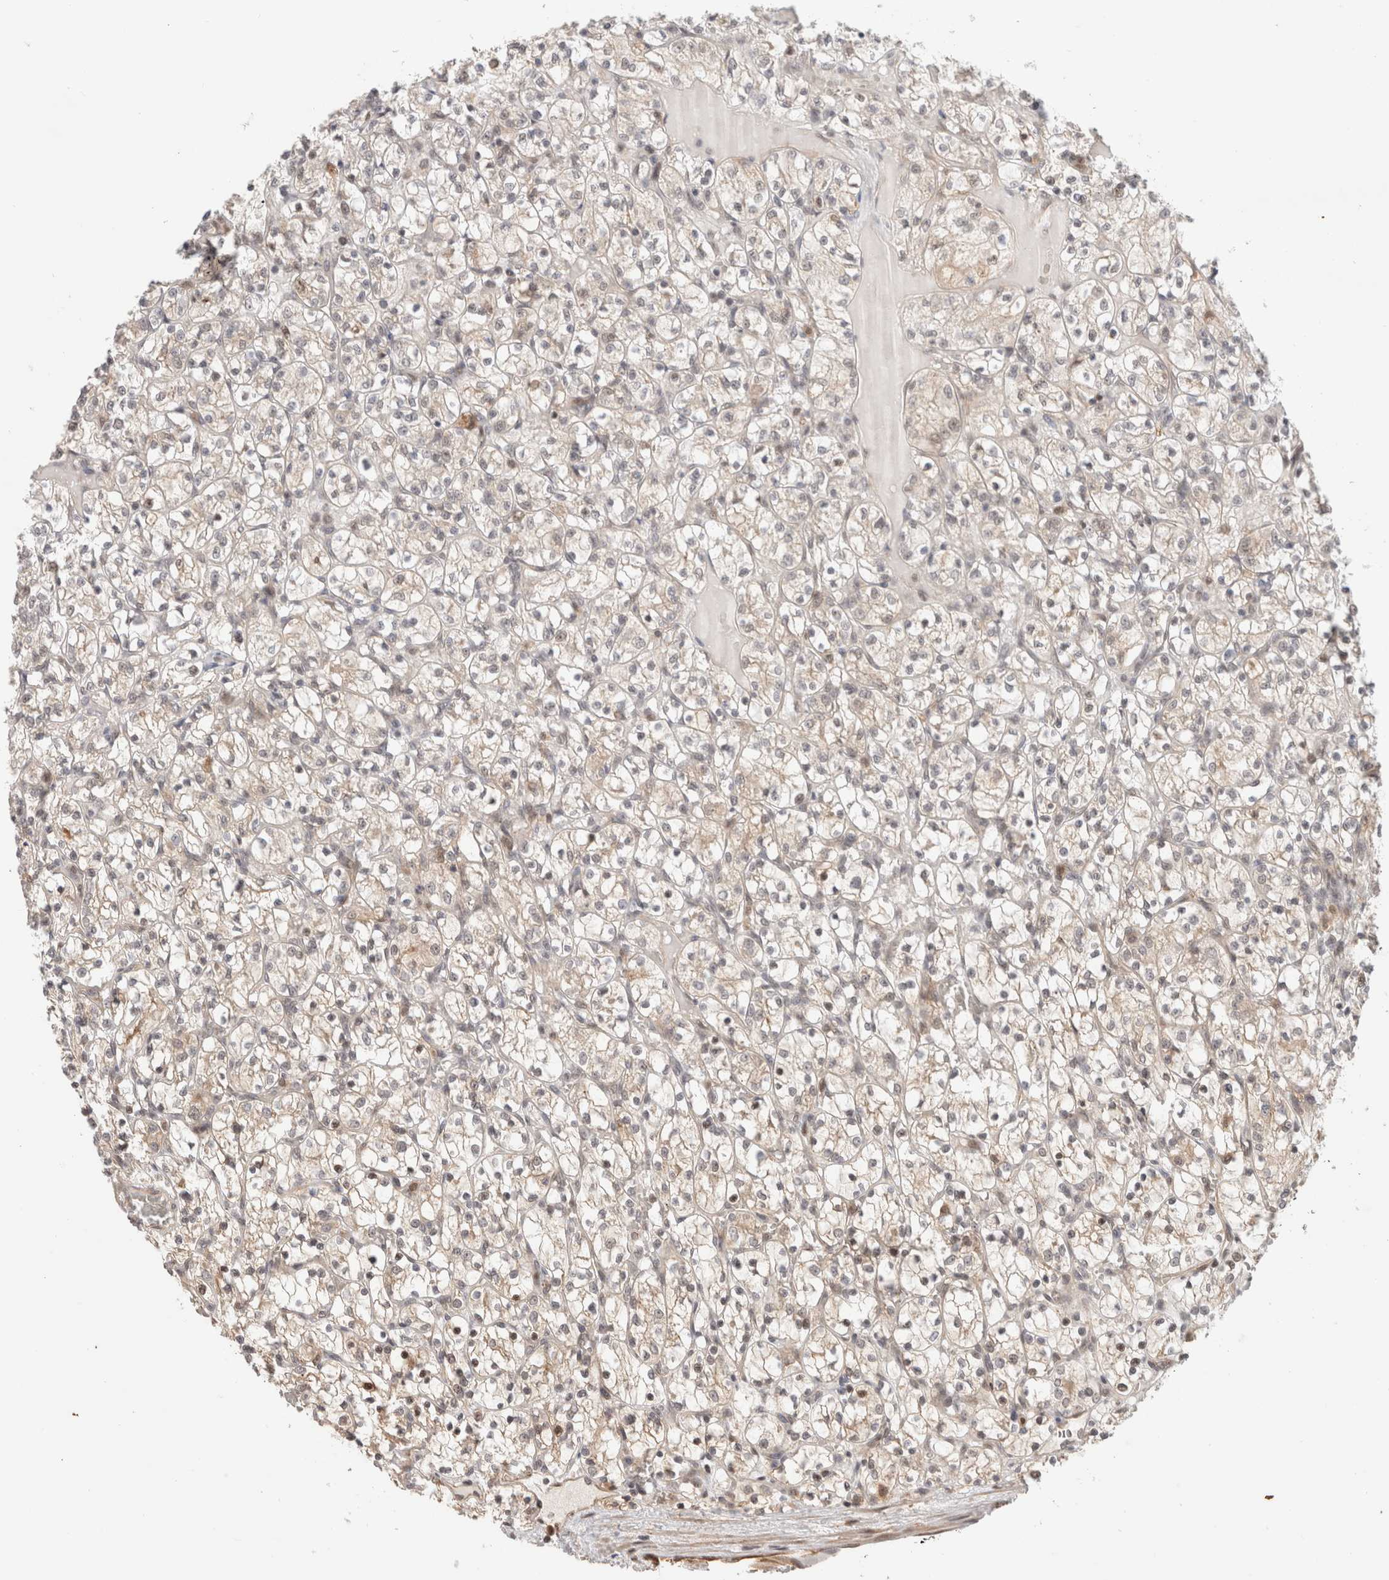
{"staining": {"intensity": "weak", "quantity": "<25%", "location": "cytoplasmic/membranous"}, "tissue": "renal cancer", "cell_type": "Tumor cells", "image_type": "cancer", "snomed": [{"axis": "morphology", "description": "Adenocarcinoma, NOS"}, {"axis": "topography", "description": "Kidney"}], "caption": "Tumor cells are negative for brown protein staining in renal cancer.", "gene": "OTUD6B", "patient": {"sex": "female", "age": 69}}